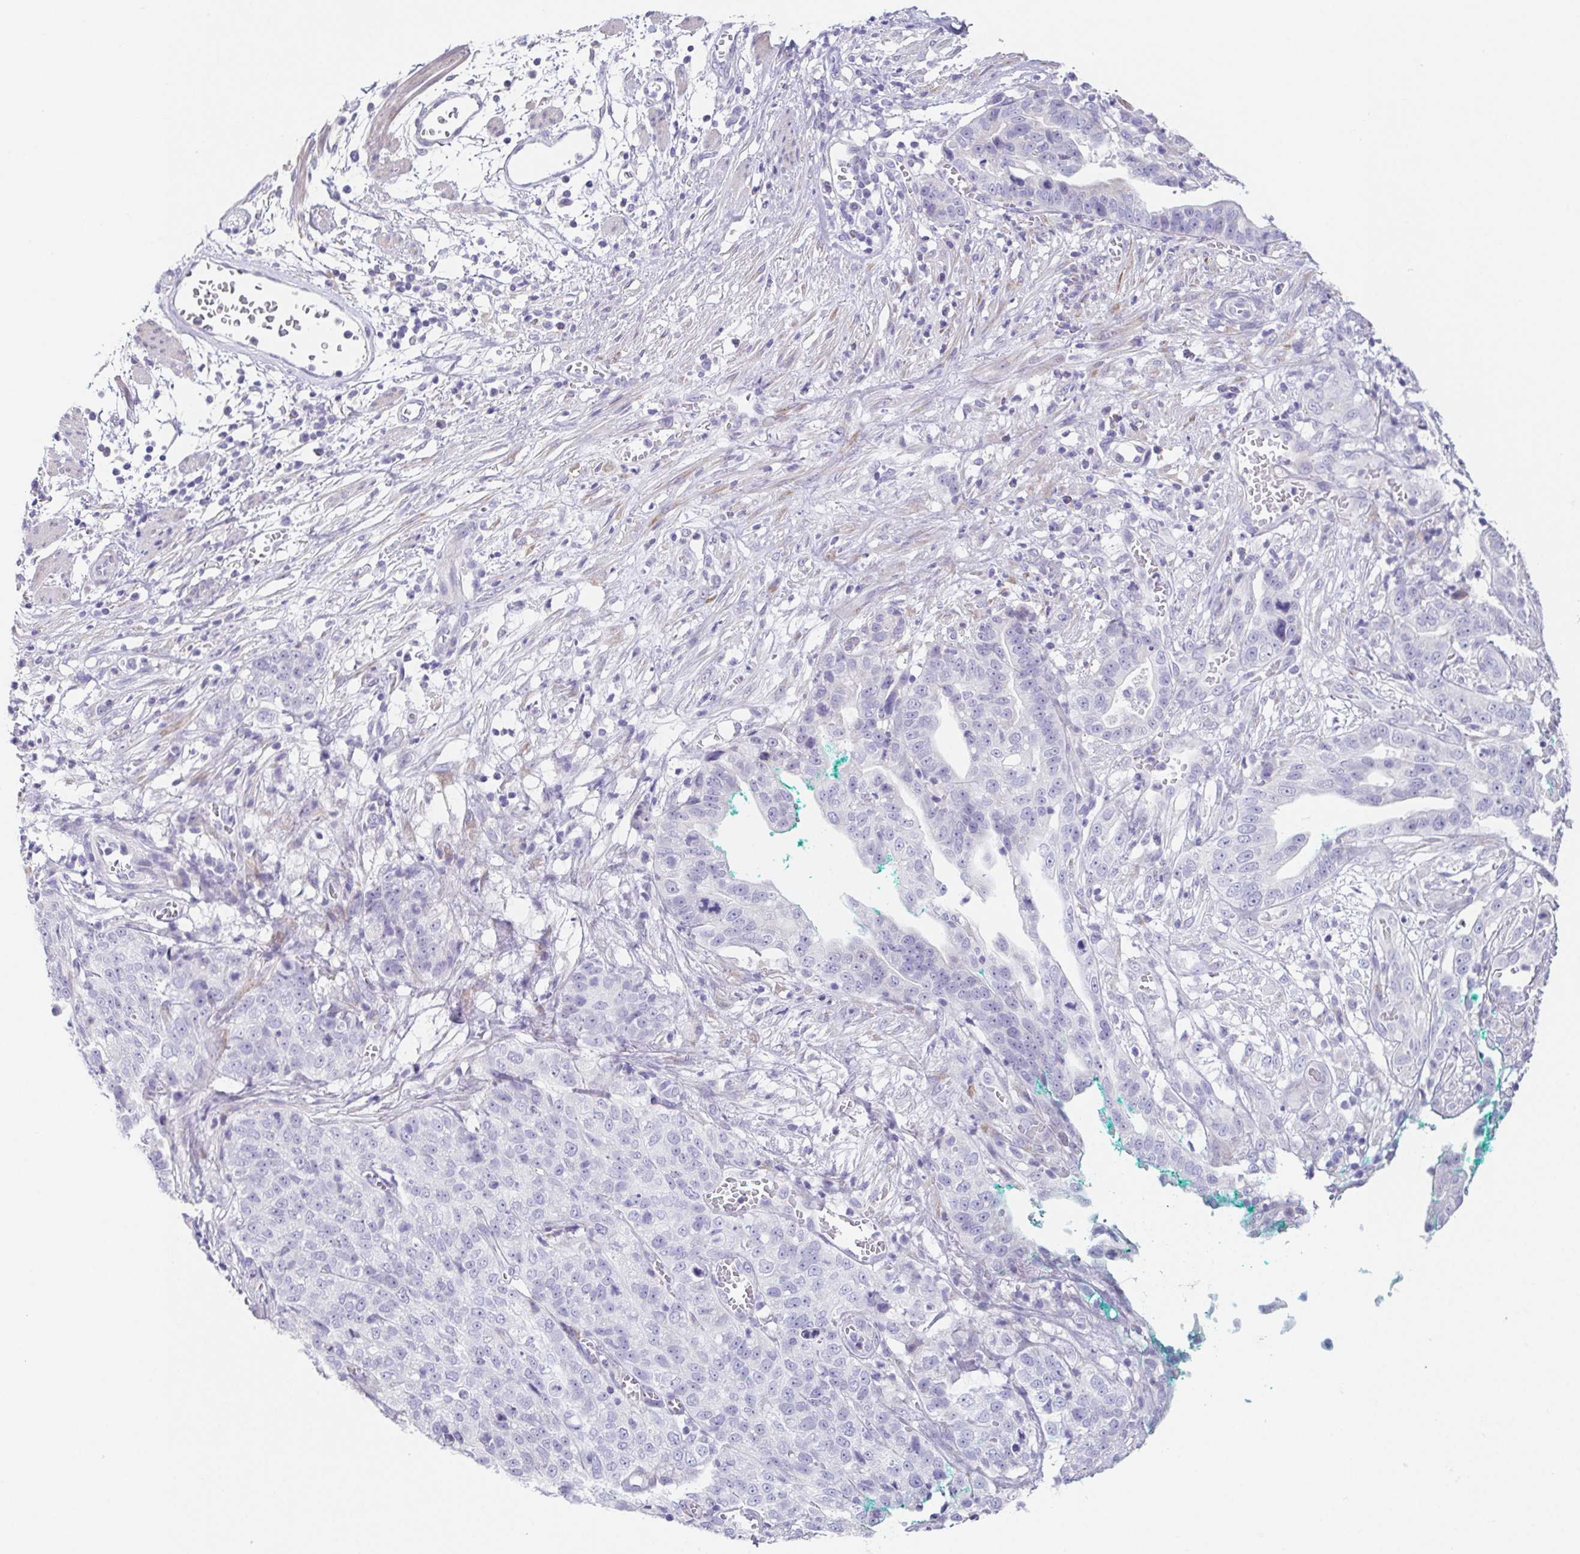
{"staining": {"intensity": "negative", "quantity": "none", "location": "none"}, "tissue": "stomach cancer", "cell_type": "Tumor cells", "image_type": "cancer", "snomed": [{"axis": "morphology", "description": "Adenocarcinoma, NOS"}, {"axis": "topography", "description": "Stomach, upper"}], "caption": "Immunohistochemistry of human adenocarcinoma (stomach) demonstrates no expression in tumor cells.", "gene": "HDGFL1", "patient": {"sex": "female", "age": 67}}